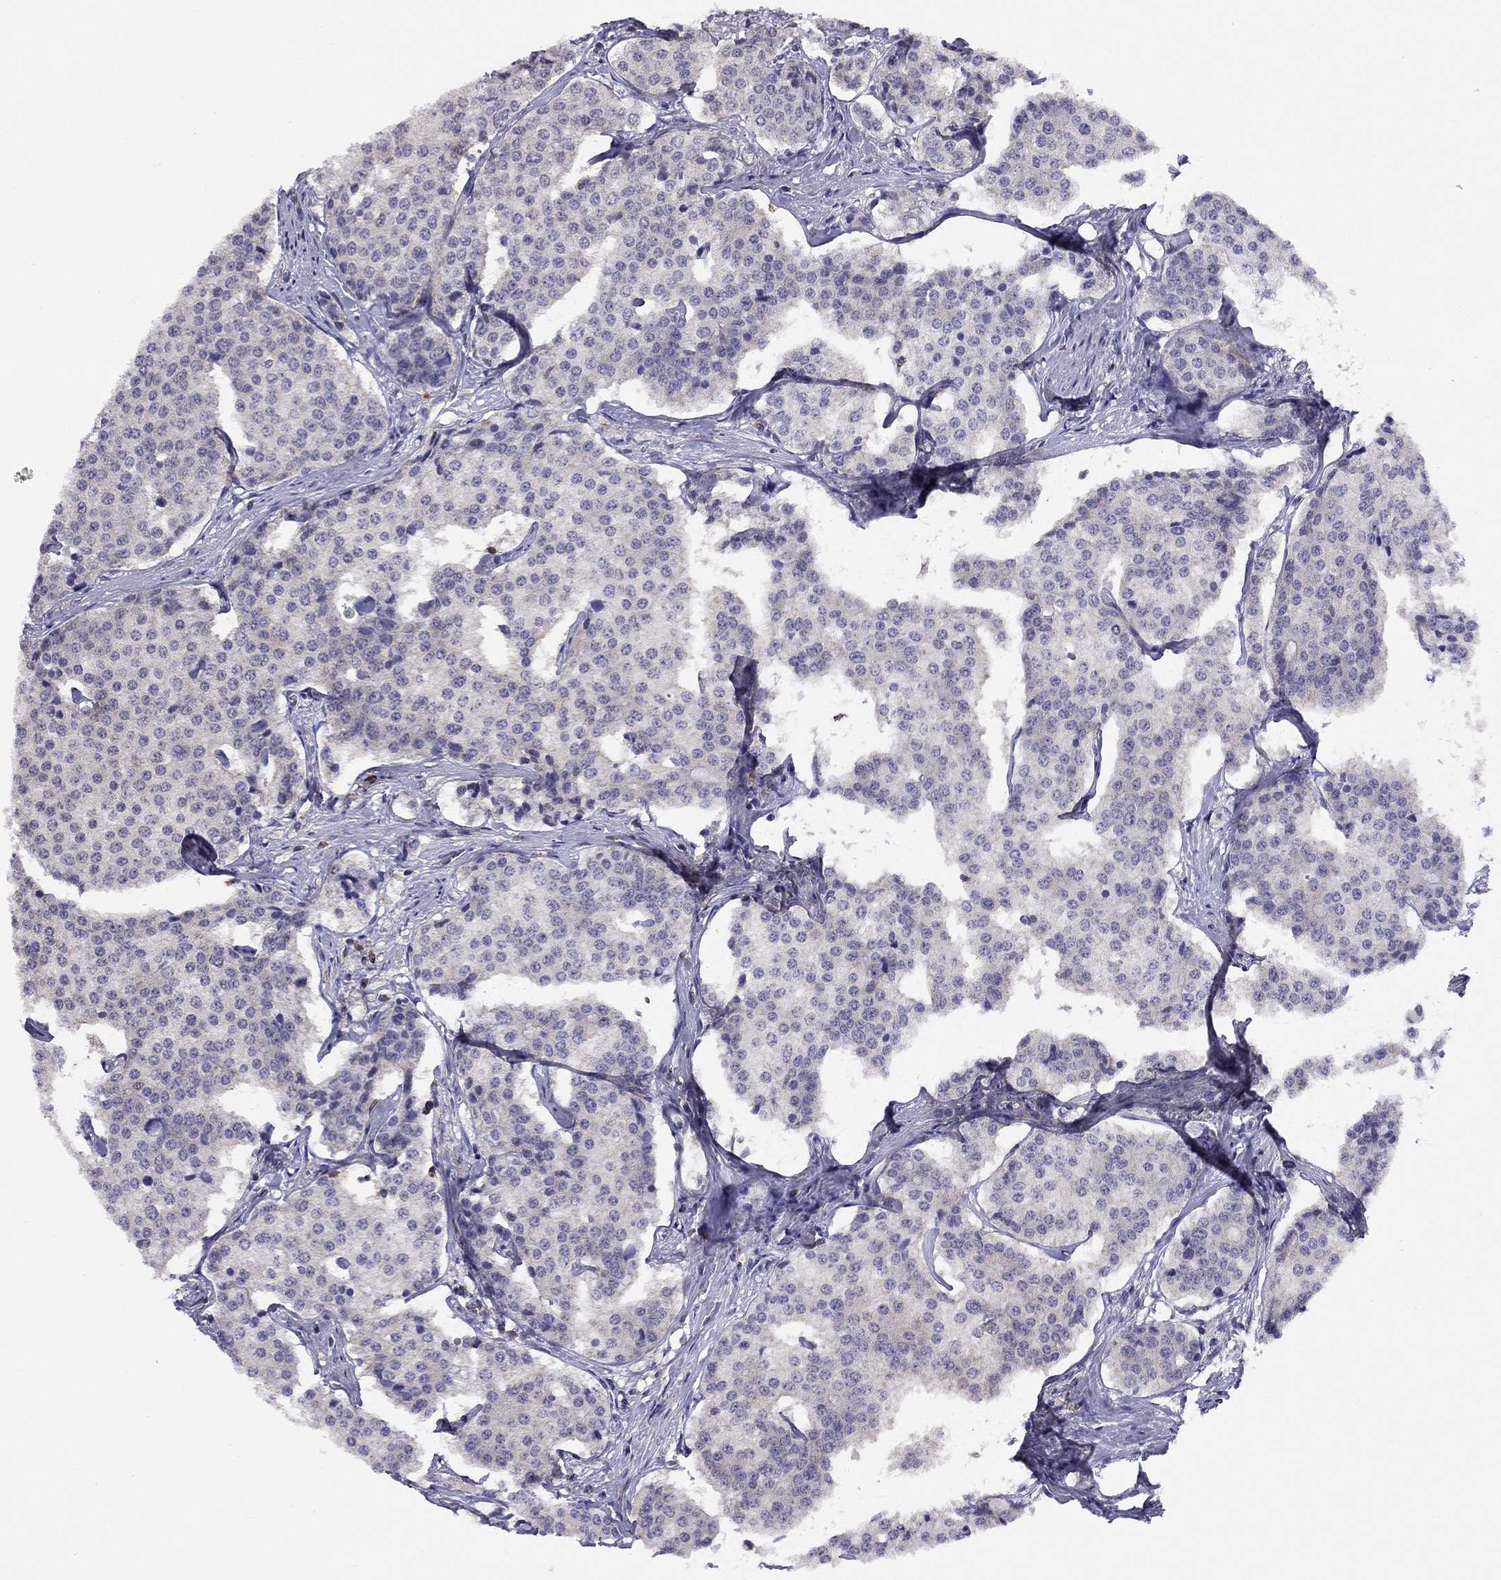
{"staining": {"intensity": "negative", "quantity": "none", "location": "none"}, "tissue": "carcinoid", "cell_type": "Tumor cells", "image_type": "cancer", "snomed": [{"axis": "morphology", "description": "Carcinoid, malignant, NOS"}, {"axis": "topography", "description": "Small intestine"}], "caption": "DAB (3,3'-diaminobenzidine) immunohistochemical staining of malignant carcinoid displays no significant positivity in tumor cells.", "gene": "CITED1", "patient": {"sex": "female", "age": 65}}